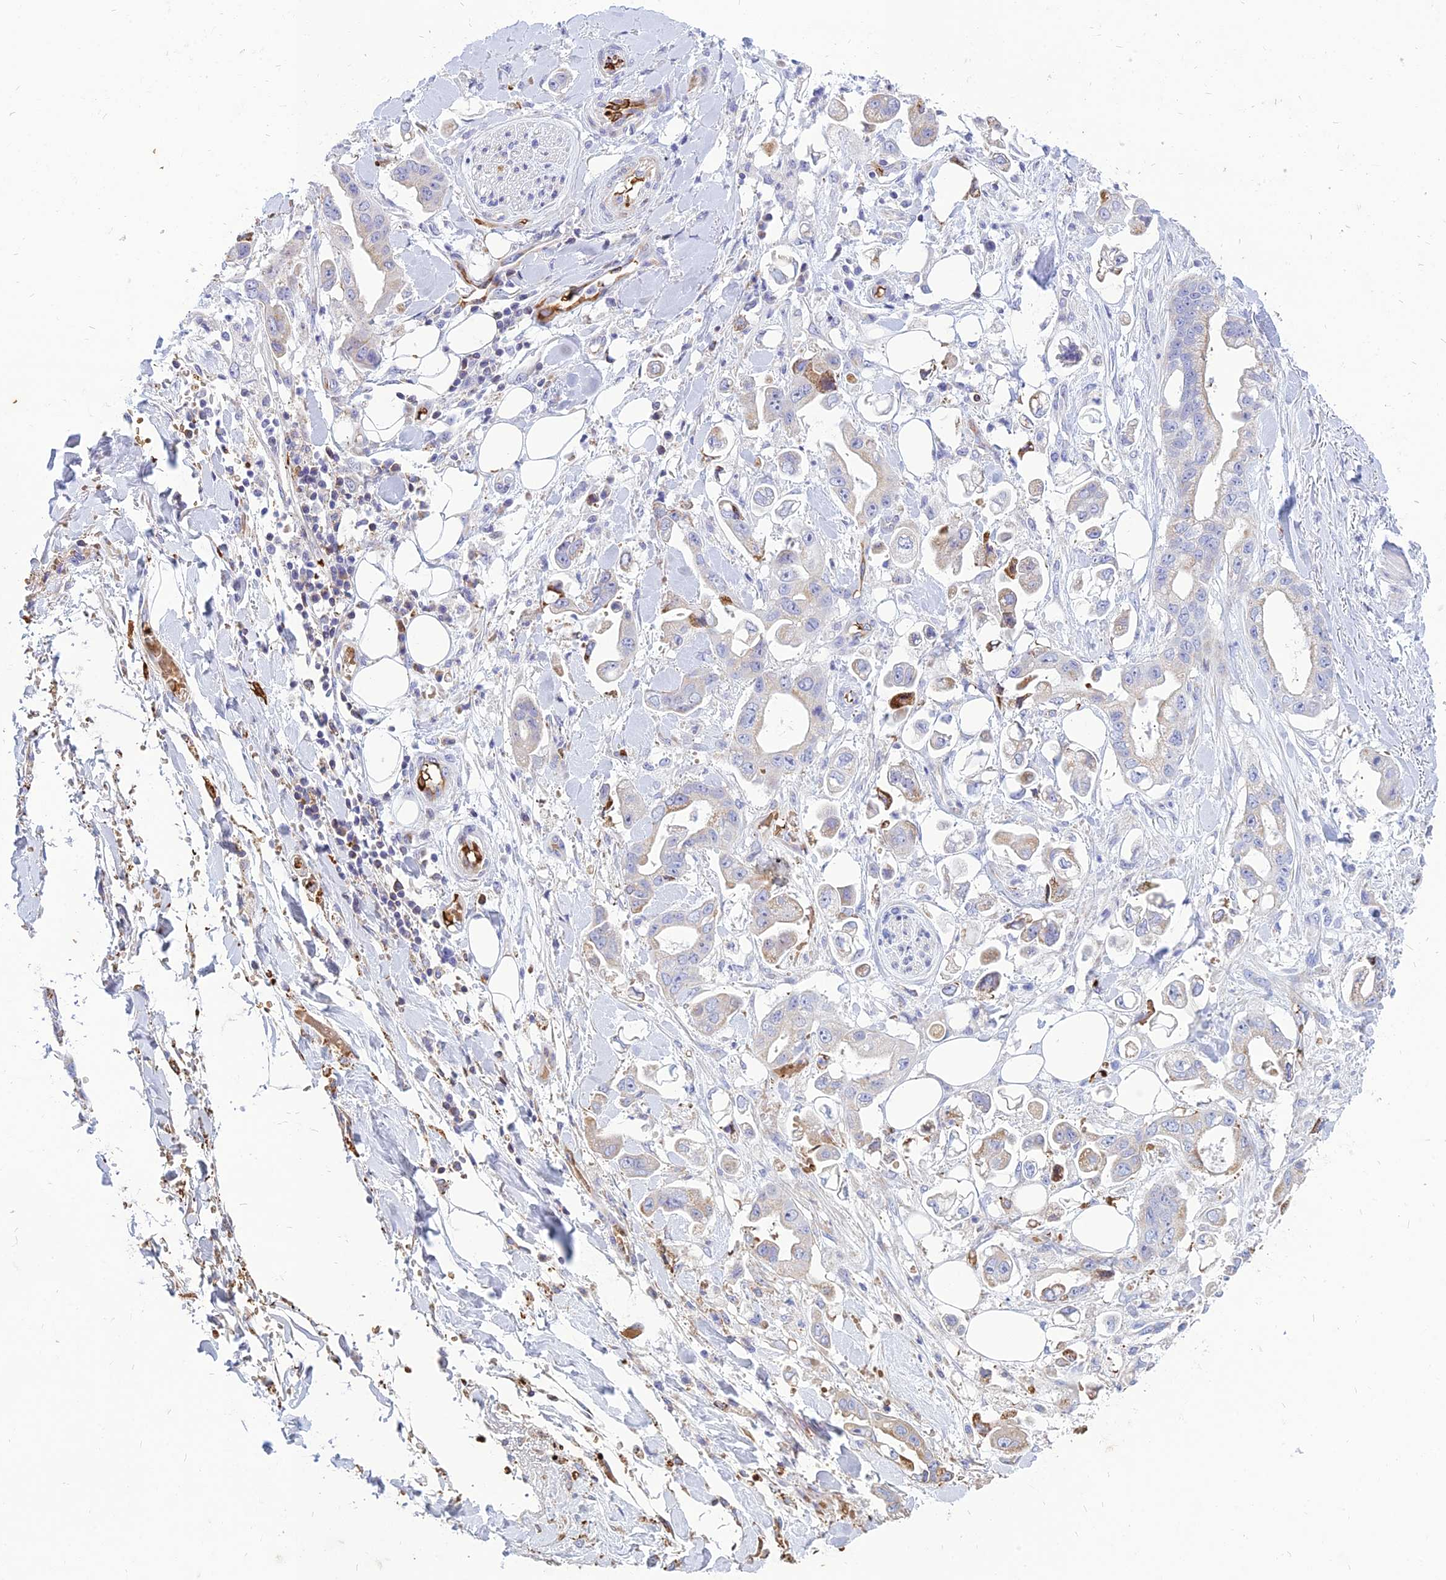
{"staining": {"intensity": "weak", "quantity": "<25%", "location": "cytoplasmic/membranous"}, "tissue": "stomach cancer", "cell_type": "Tumor cells", "image_type": "cancer", "snomed": [{"axis": "morphology", "description": "Adenocarcinoma, NOS"}, {"axis": "topography", "description": "Stomach"}], "caption": "DAB (3,3'-diaminobenzidine) immunohistochemical staining of stomach cancer displays no significant positivity in tumor cells.", "gene": "HHAT", "patient": {"sex": "male", "age": 62}}